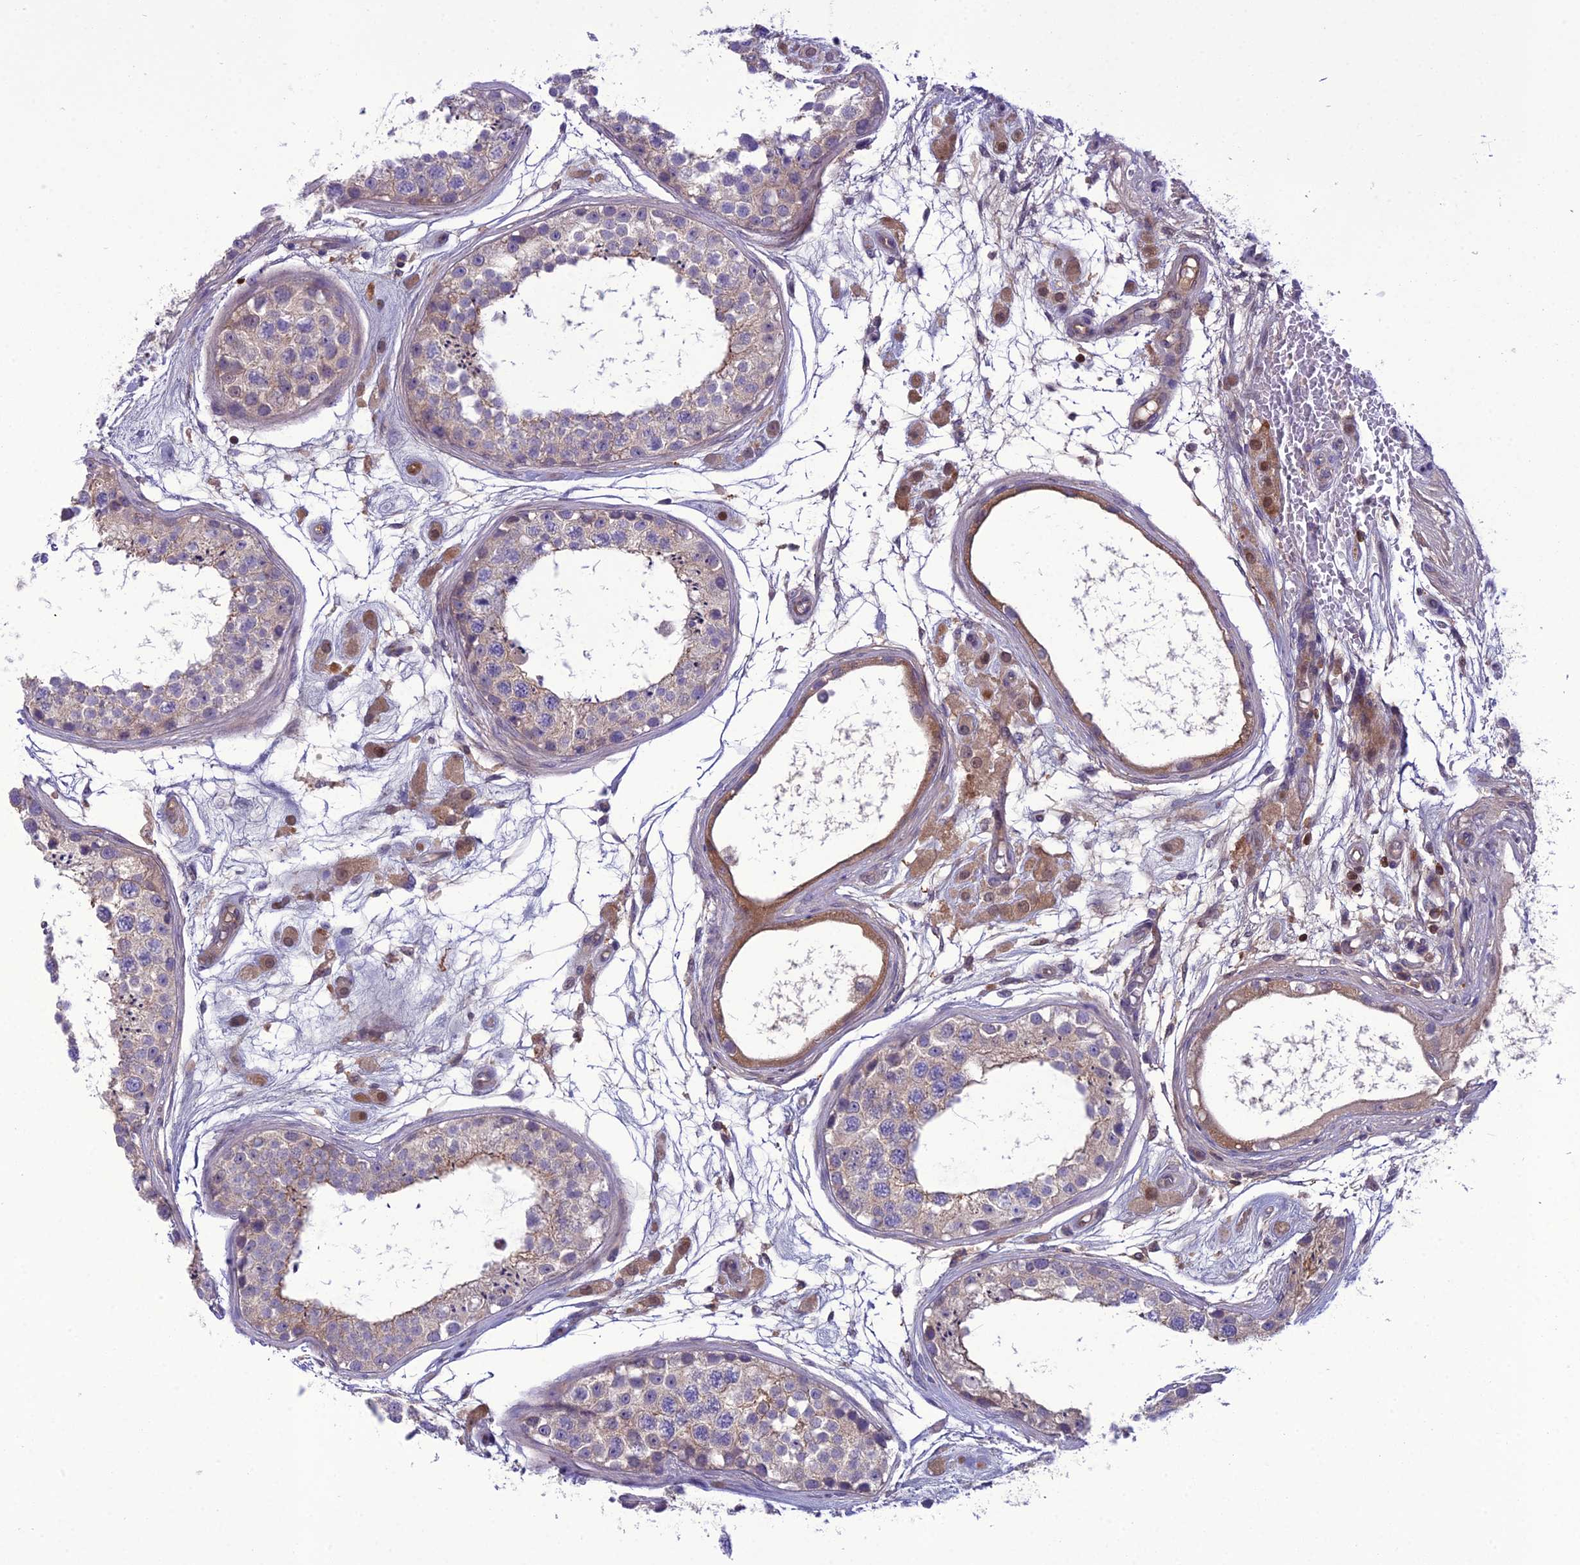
{"staining": {"intensity": "moderate", "quantity": "<25%", "location": "cytoplasmic/membranous"}, "tissue": "testis", "cell_type": "Cells in seminiferous ducts", "image_type": "normal", "snomed": [{"axis": "morphology", "description": "Normal tissue, NOS"}, {"axis": "topography", "description": "Testis"}], "caption": "An image of testis stained for a protein displays moderate cytoplasmic/membranous brown staining in cells in seminiferous ducts. The protein of interest is stained brown, and the nuclei are stained in blue (DAB IHC with brightfield microscopy, high magnification).", "gene": "GDF6", "patient": {"sex": "male", "age": 25}}